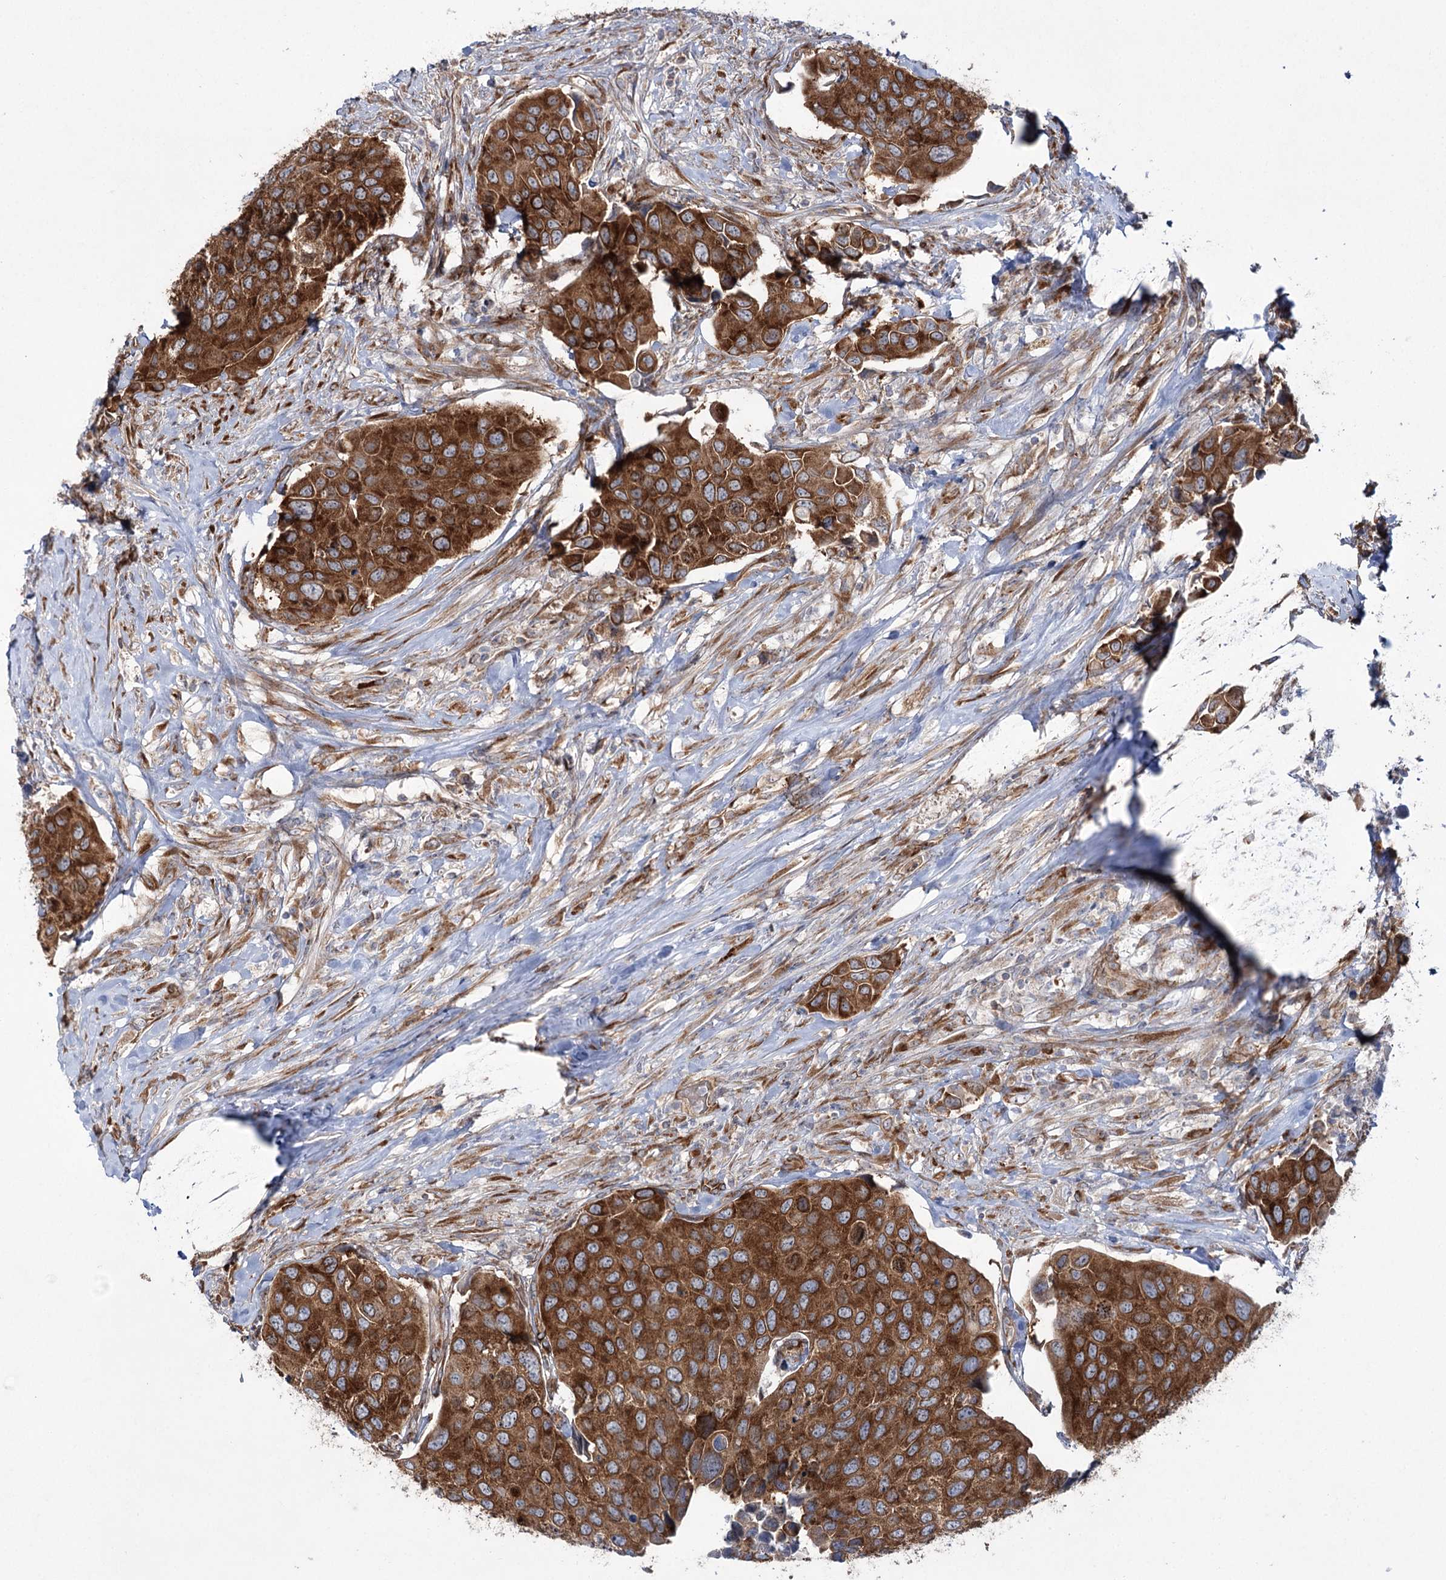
{"staining": {"intensity": "strong", "quantity": ">75%", "location": "cytoplasmic/membranous"}, "tissue": "urothelial cancer", "cell_type": "Tumor cells", "image_type": "cancer", "snomed": [{"axis": "morphology", "description": "Urothelial carcinoma, High grade"}, {"axis": "topography", "description": "Urinary bladder"}], "caption": "A high-resolution histopathology image shows IHC staining of high-grade urothelial carcinoma, which displays strong cytoplasmic/membranous expression in approximately >75% of tumor cells. (Brightfield microscopy of DAB IHC at high magnification).", "gene": "VWA2", "patient": {"sex": "male", "age": 74}}